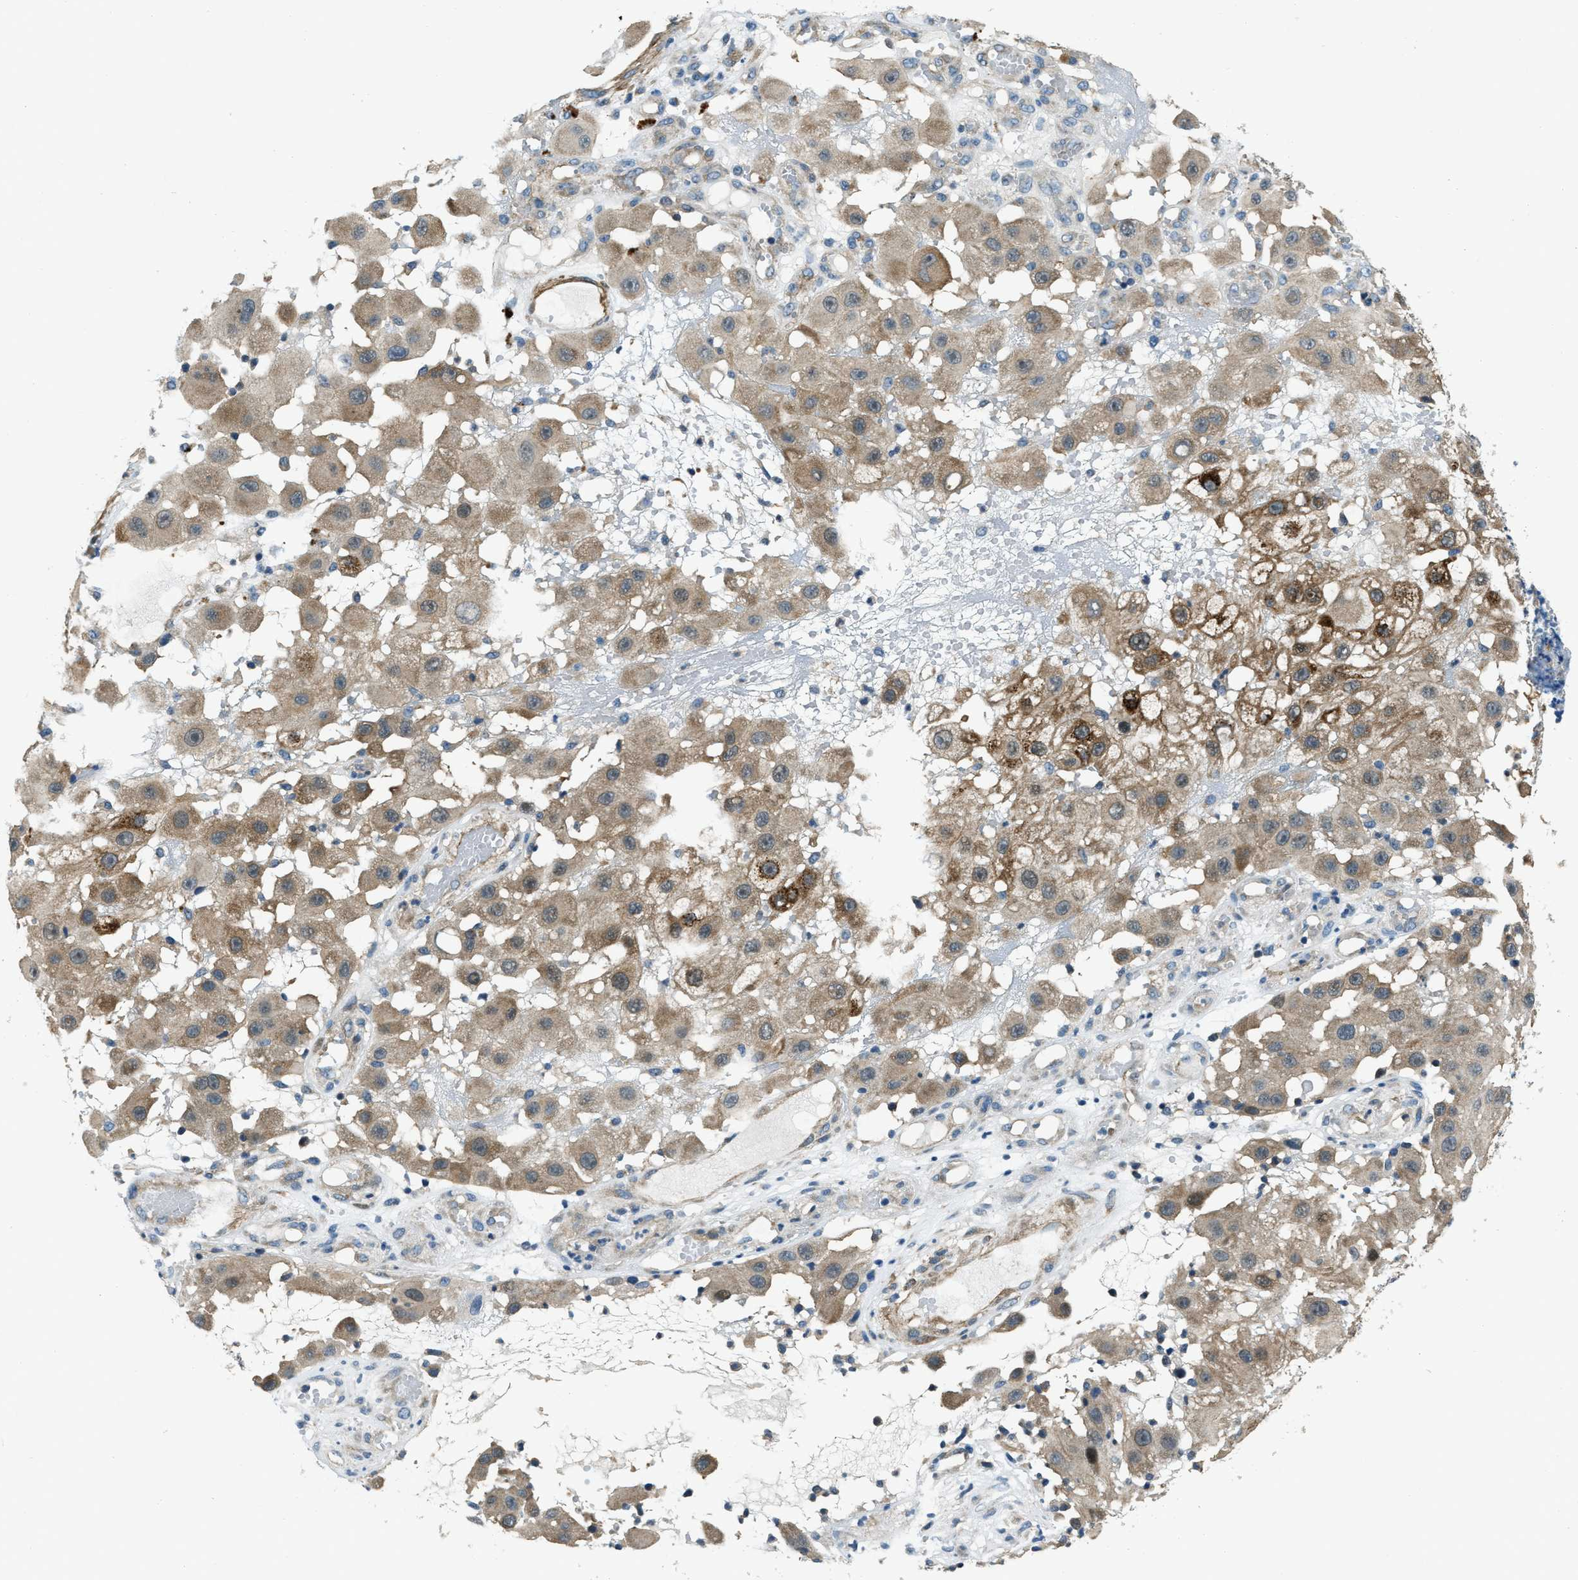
{"staining": {"intensity": "moderate", "quantity": ">75%", "location": "cytoplasmic/membranous"}, "tissue": "melanoma", "cell_type": "Tumor cells", "image_type": "cancer", "snomed": [{"axis": "morphology", "description": "Malignant melanoma, NOS"}, {"axis": "topography", "description": "Skin"}], "caption": "This is a micrograph of immunohistochemistry staining of melanoma, which shows moderate positivity in the cytoplasmic/membranous of tumor cells.", "gene": "NUDCD3", "patient": {"sex": "female", "age": 81}}